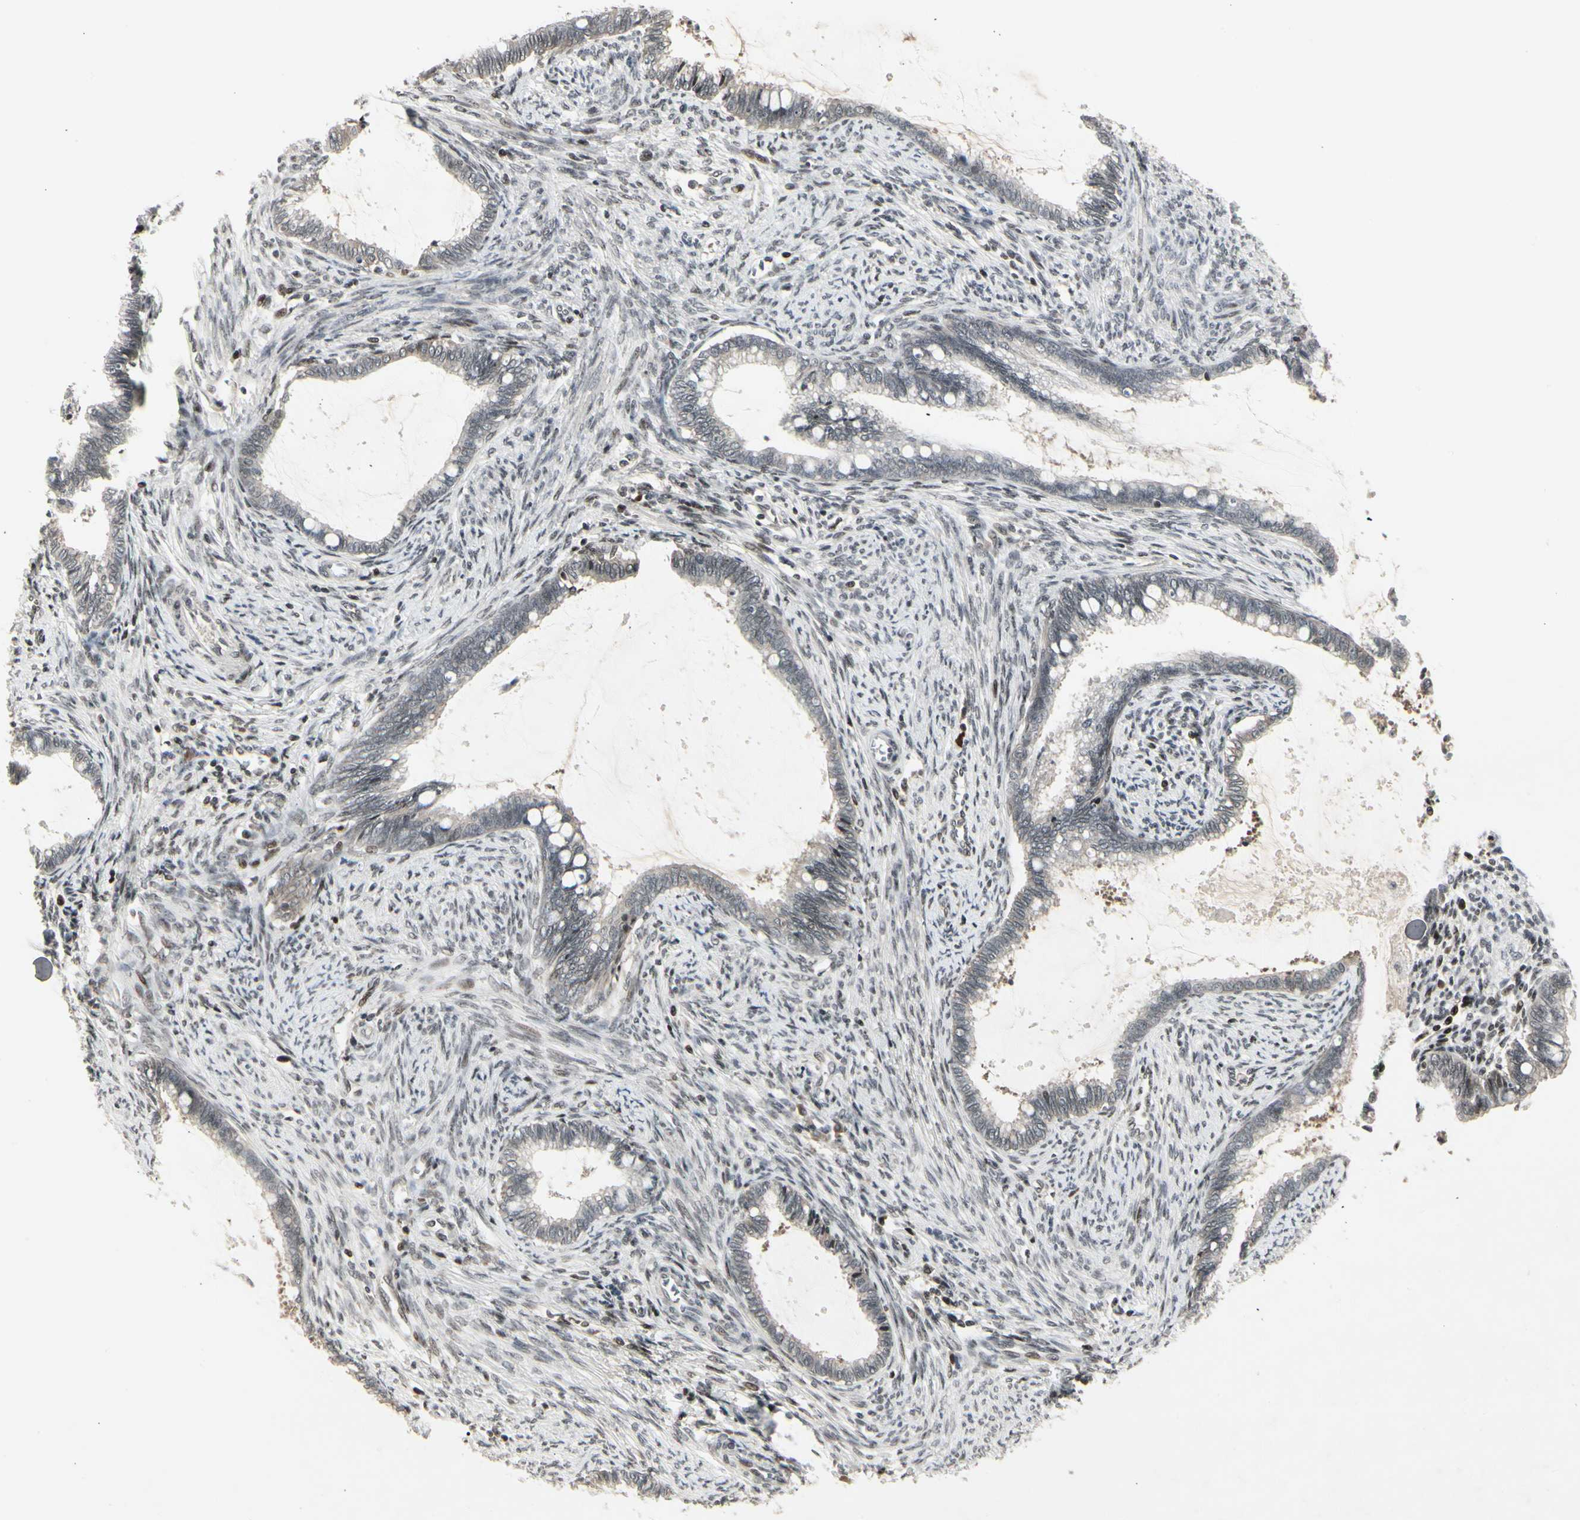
{"staining": {"intensity": "negative", "quantity": "none", "location": "none"}, "tissue": "cervical cancer", "cell_type": "Tumor cells", "image_type": "cancer", "snomed": [{"axis": "morphology", "description": "Adenocarcinoma, NOS"}, {"axis": "topography", "description": "Cervix"}], "caption": "This image is of cervical cancer (adenocarcinoma) stained with IHC to label a protein in brown with the nuclei are counter-stained blue. There is no expression in tumor cells.", "gene": "FOXJ2", "patient": {"sex": "female", "age": 44}}